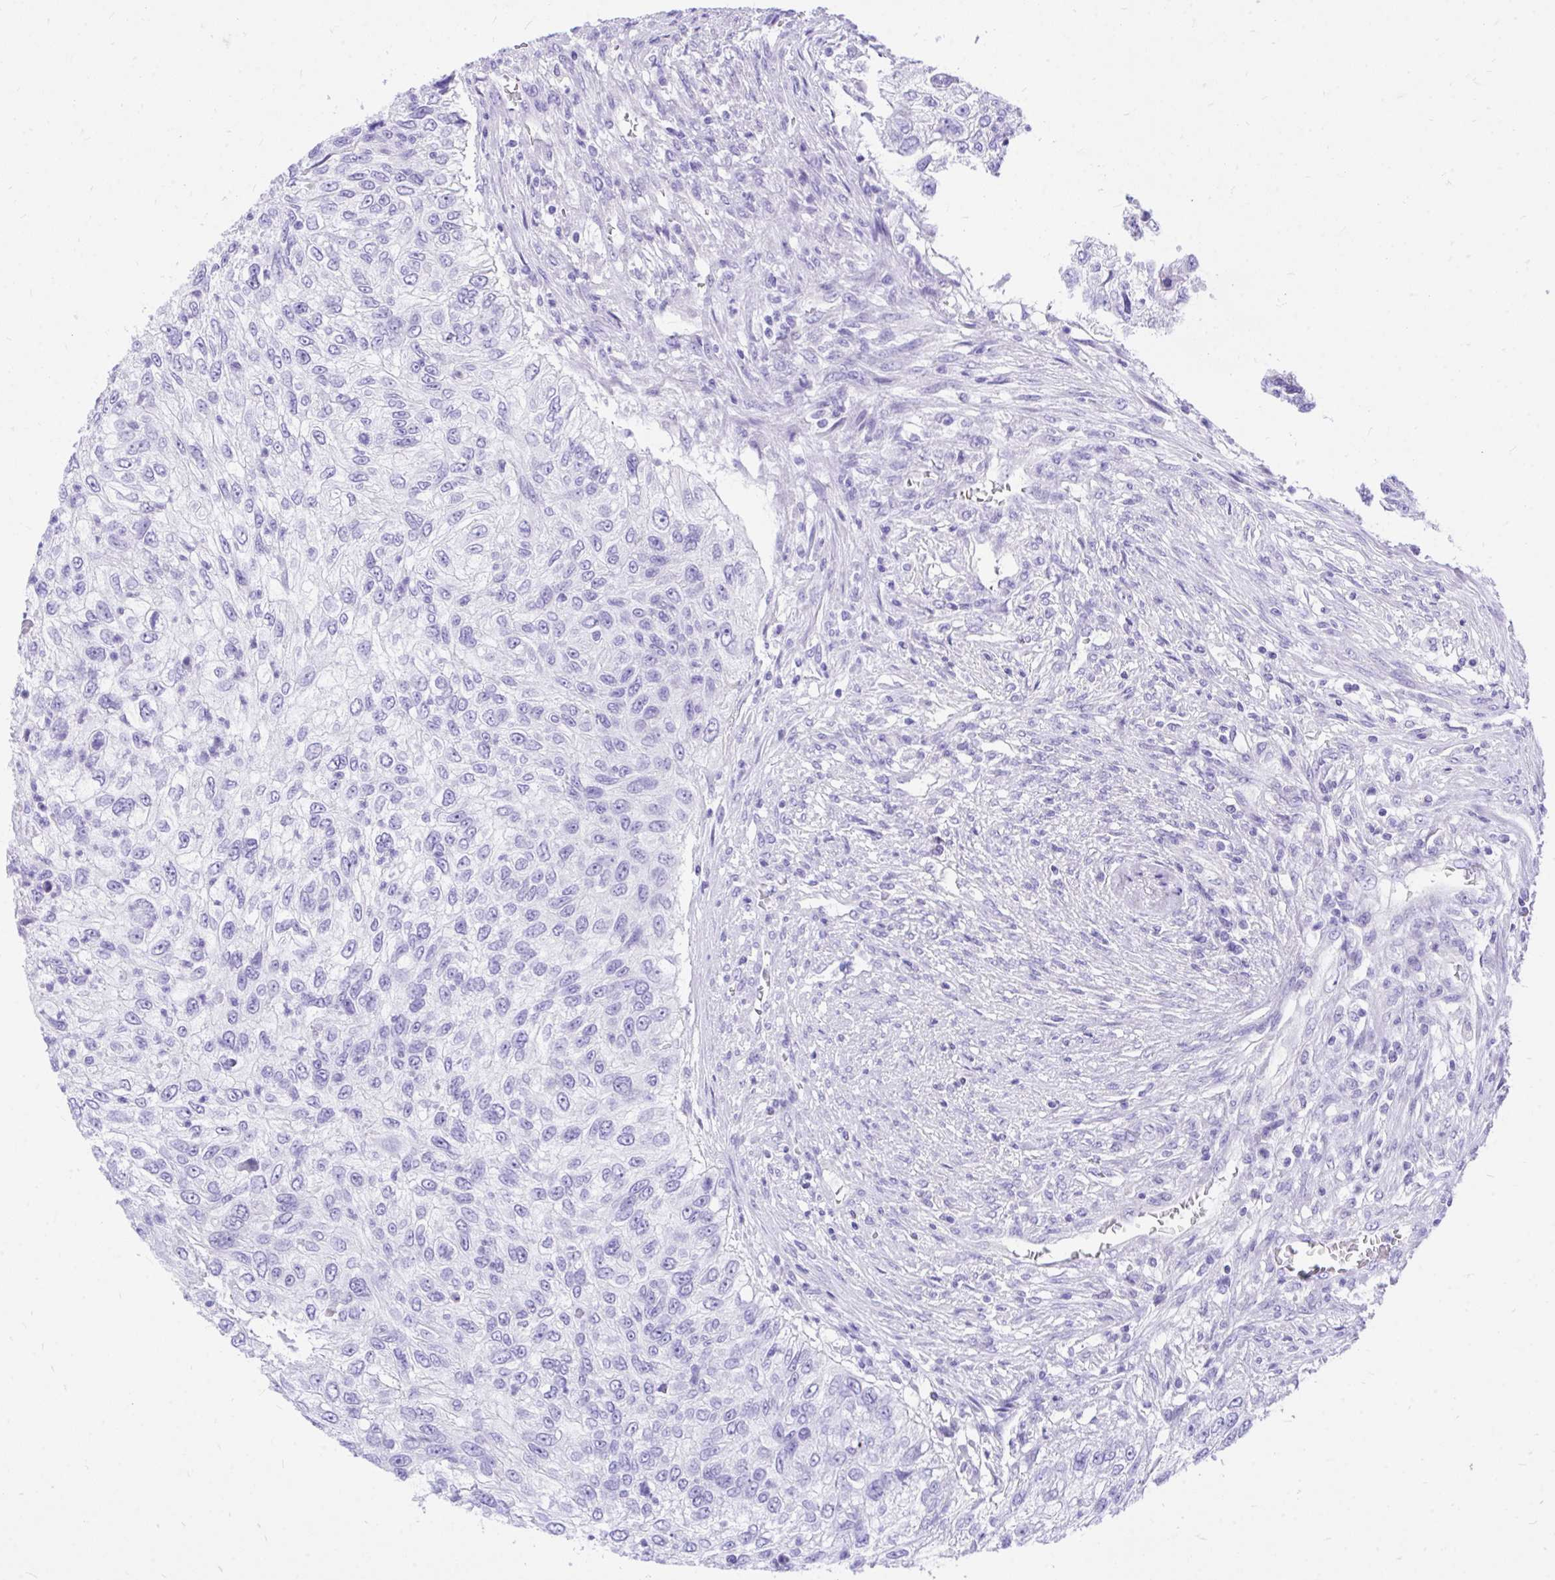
{"staining": {"intensity": "negative", "quantity": "none", "location": "none"}, "tissue": "urothelial cancer", "cell_type": "Tumor cells", "image_type": "cancer", "snomed": [{"axis": "morphology", "description": "Urothelial carcinoma, High grade"}, {"axis": "topography", "description": "Urinary bladder"}], "caption": "This is an IHC photomicrograph of urothelial cancer. There is no positivity in tumor cells.", "gene": "MON1A", "patient": {"sex": "female", "age": 60}}